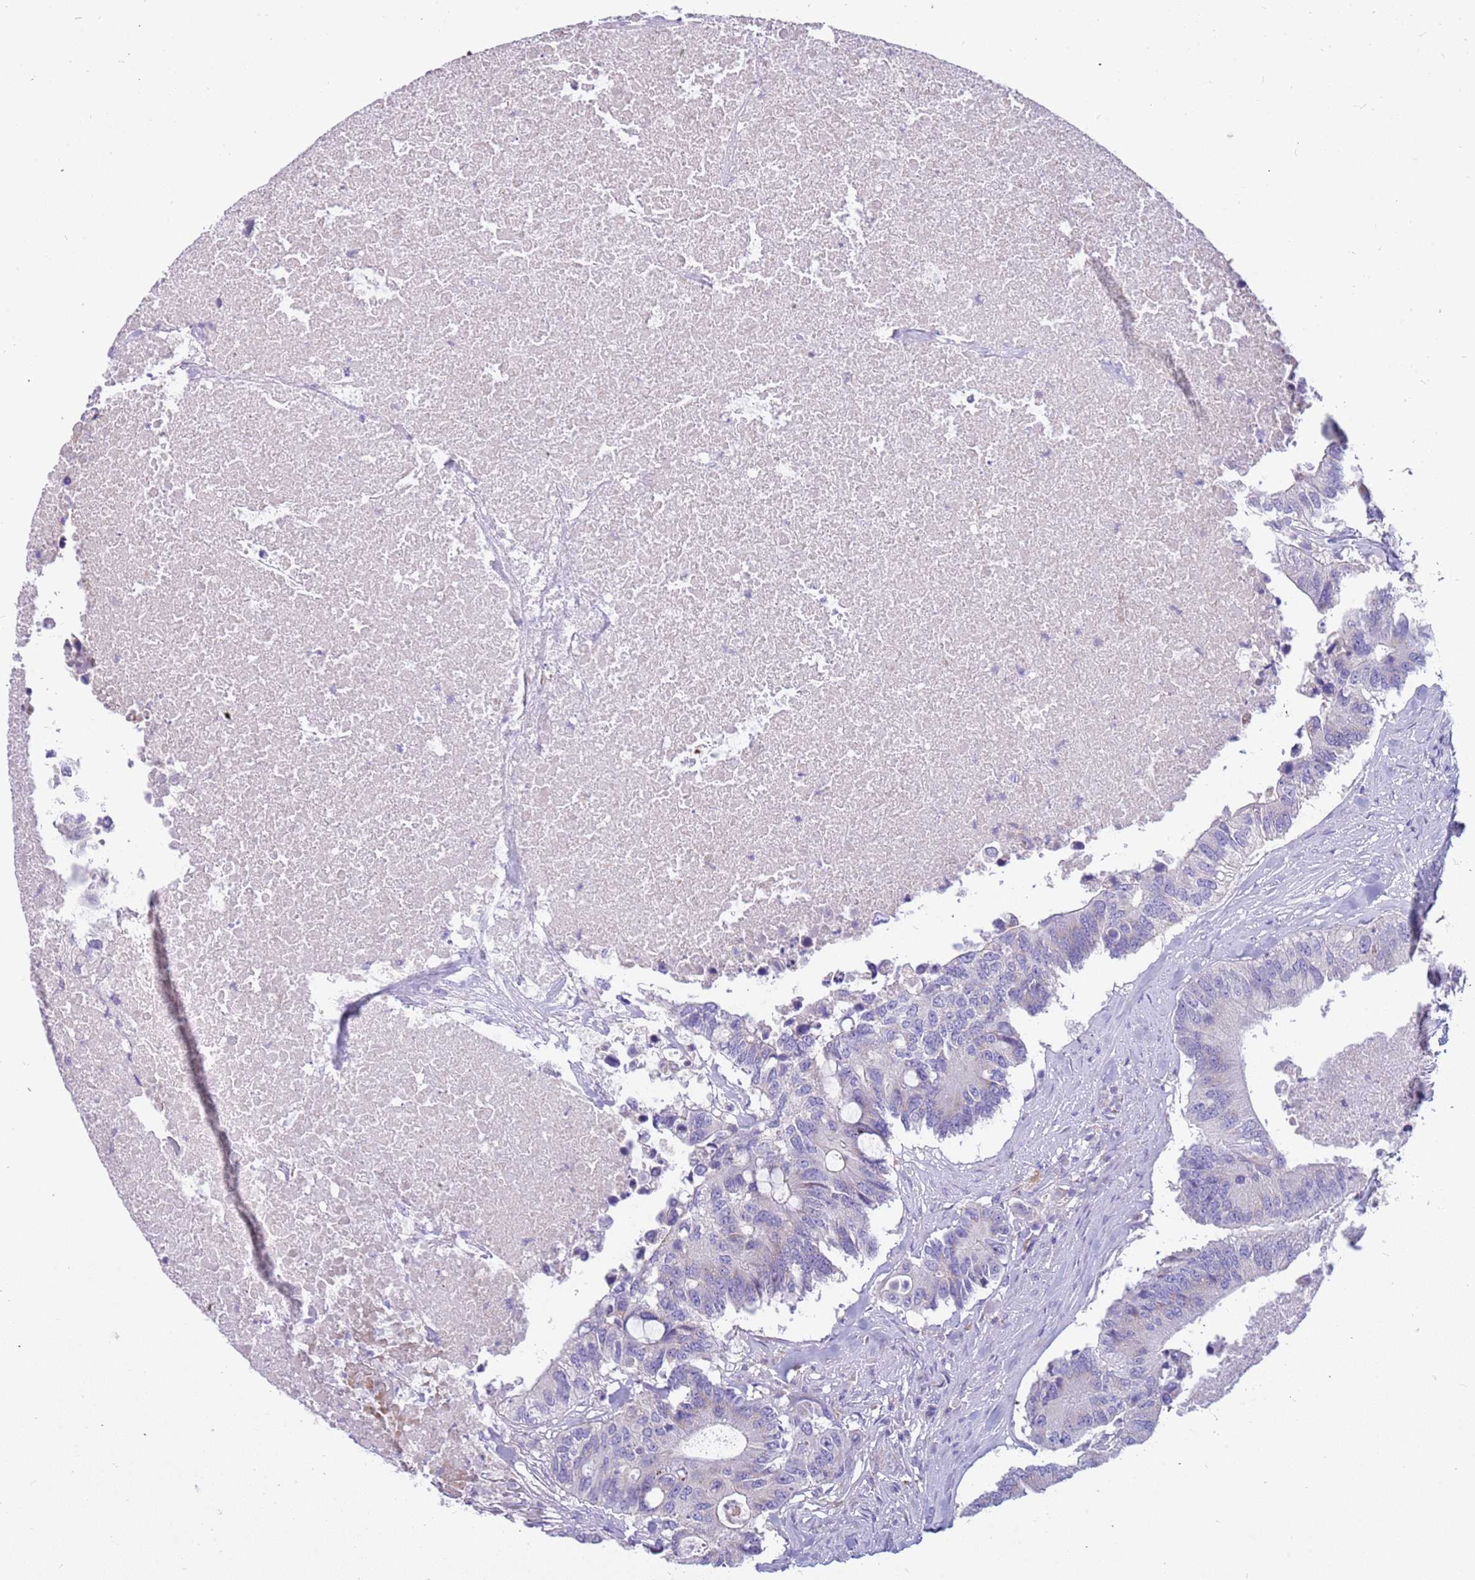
{"staining": {"intensity": "negative", "quantity": "none", "location": "none"}, "tissue": "colorectal cancer", "cell_type": "Tumor cells", "image_type": "cancer", "snomed": [{"axis": "morphology", "description": "Adenocarcinoma, NOS"}, {"axis": "topography", "description": "Colon"}], "caption": "Immunohistochemistry (IHC) histopathology image of human adenocarcinoma (colorectal) stained for a protein (brown), which demonstrates no staining in tumor cells.", "gene": "RHCG", "patient": {"sex": "male", "age": 71}}